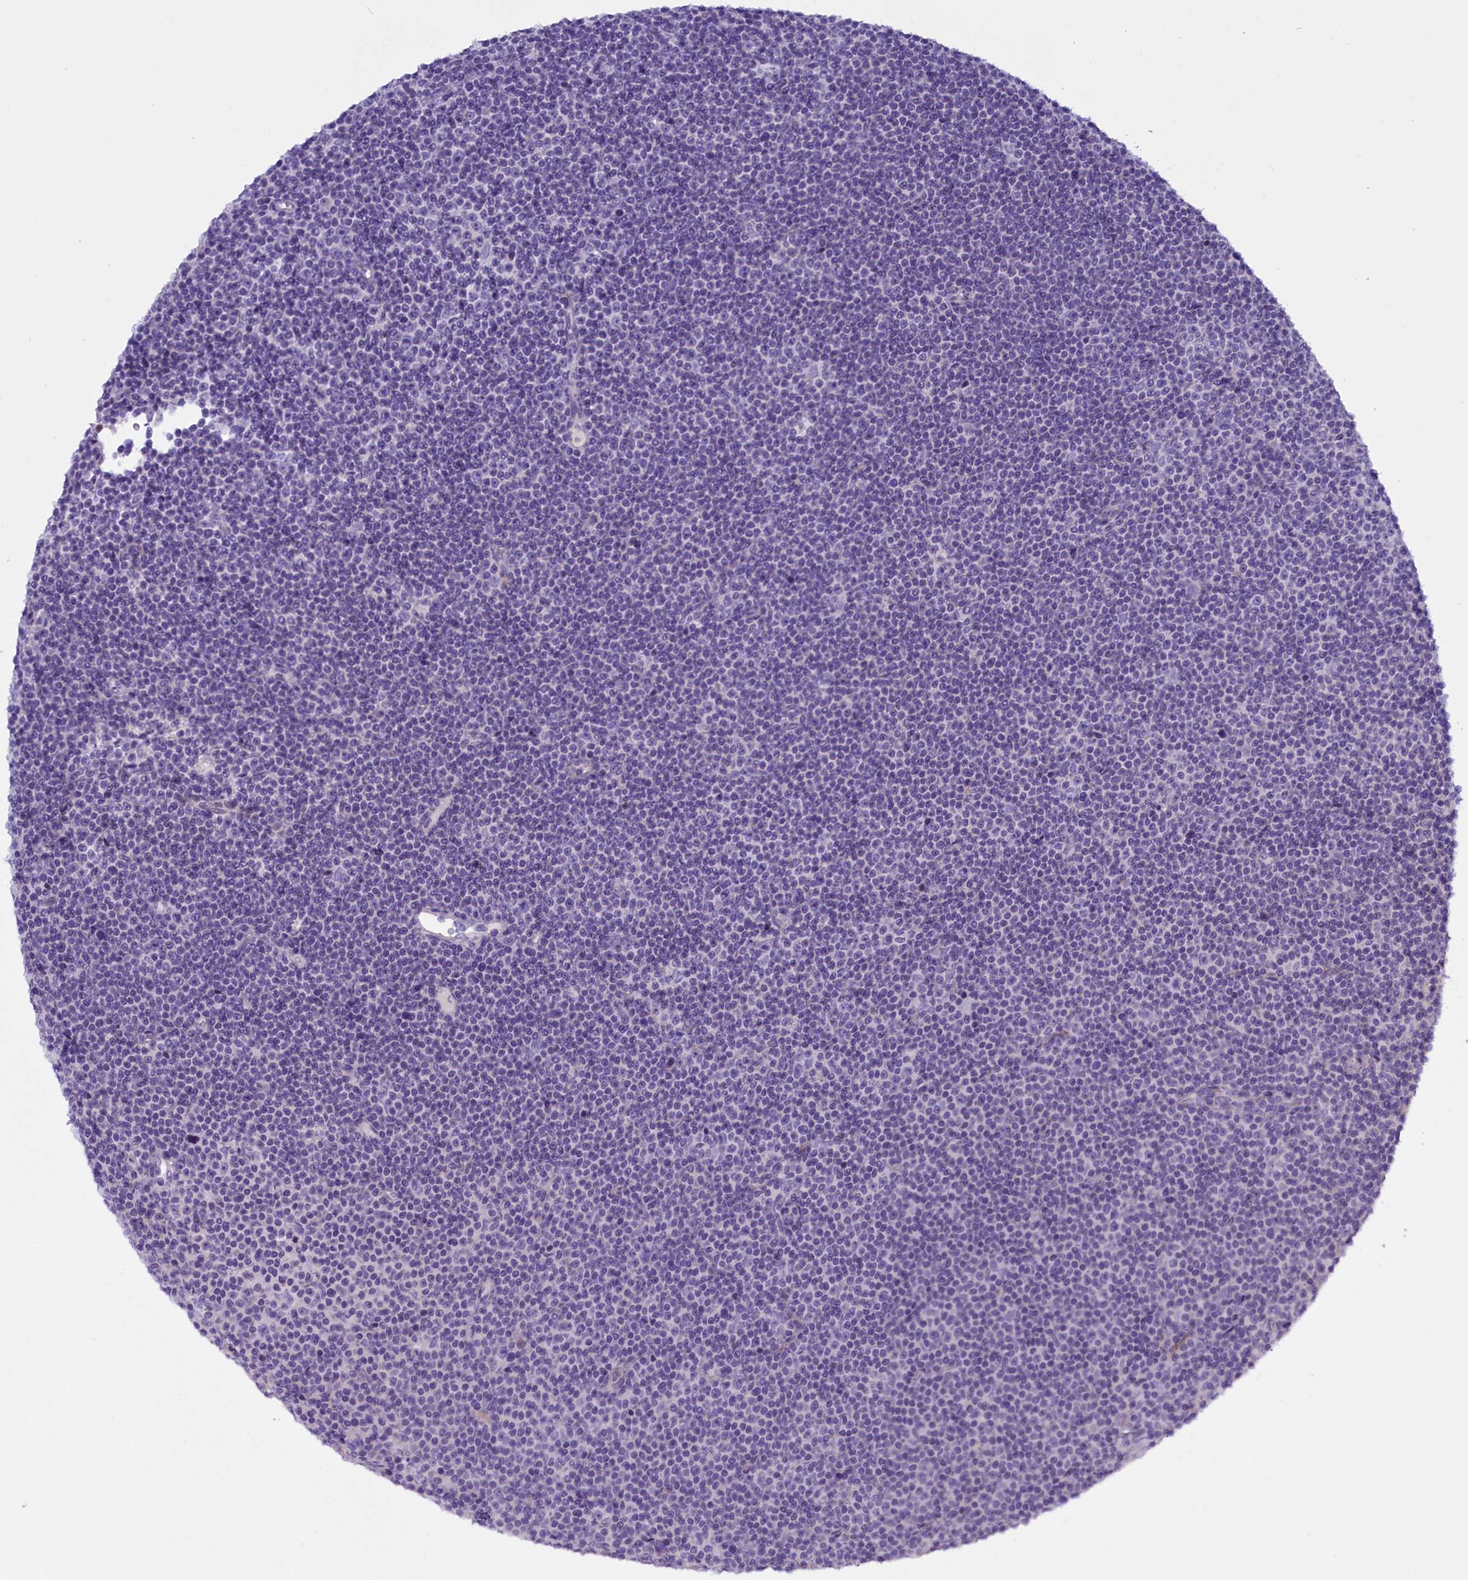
{"staining": {"intensity": "negative", "quantity": "none", "location": "none"}, "tissue": "lymphoma", "cell_type": "Tumor cells", "image_type": "cancer", "snomed": [{"axis": "morphology", "description": "Malignant lymphoma, non-Hodgkin's type, Low grade"}, {"axis": "topography", "description": "Lymph node"}], "caption": "Tumor cells are negative for brown protein staining in lymphoma.", "gene": "RTTN", "patient": {"sex": "female", "age": 67}}